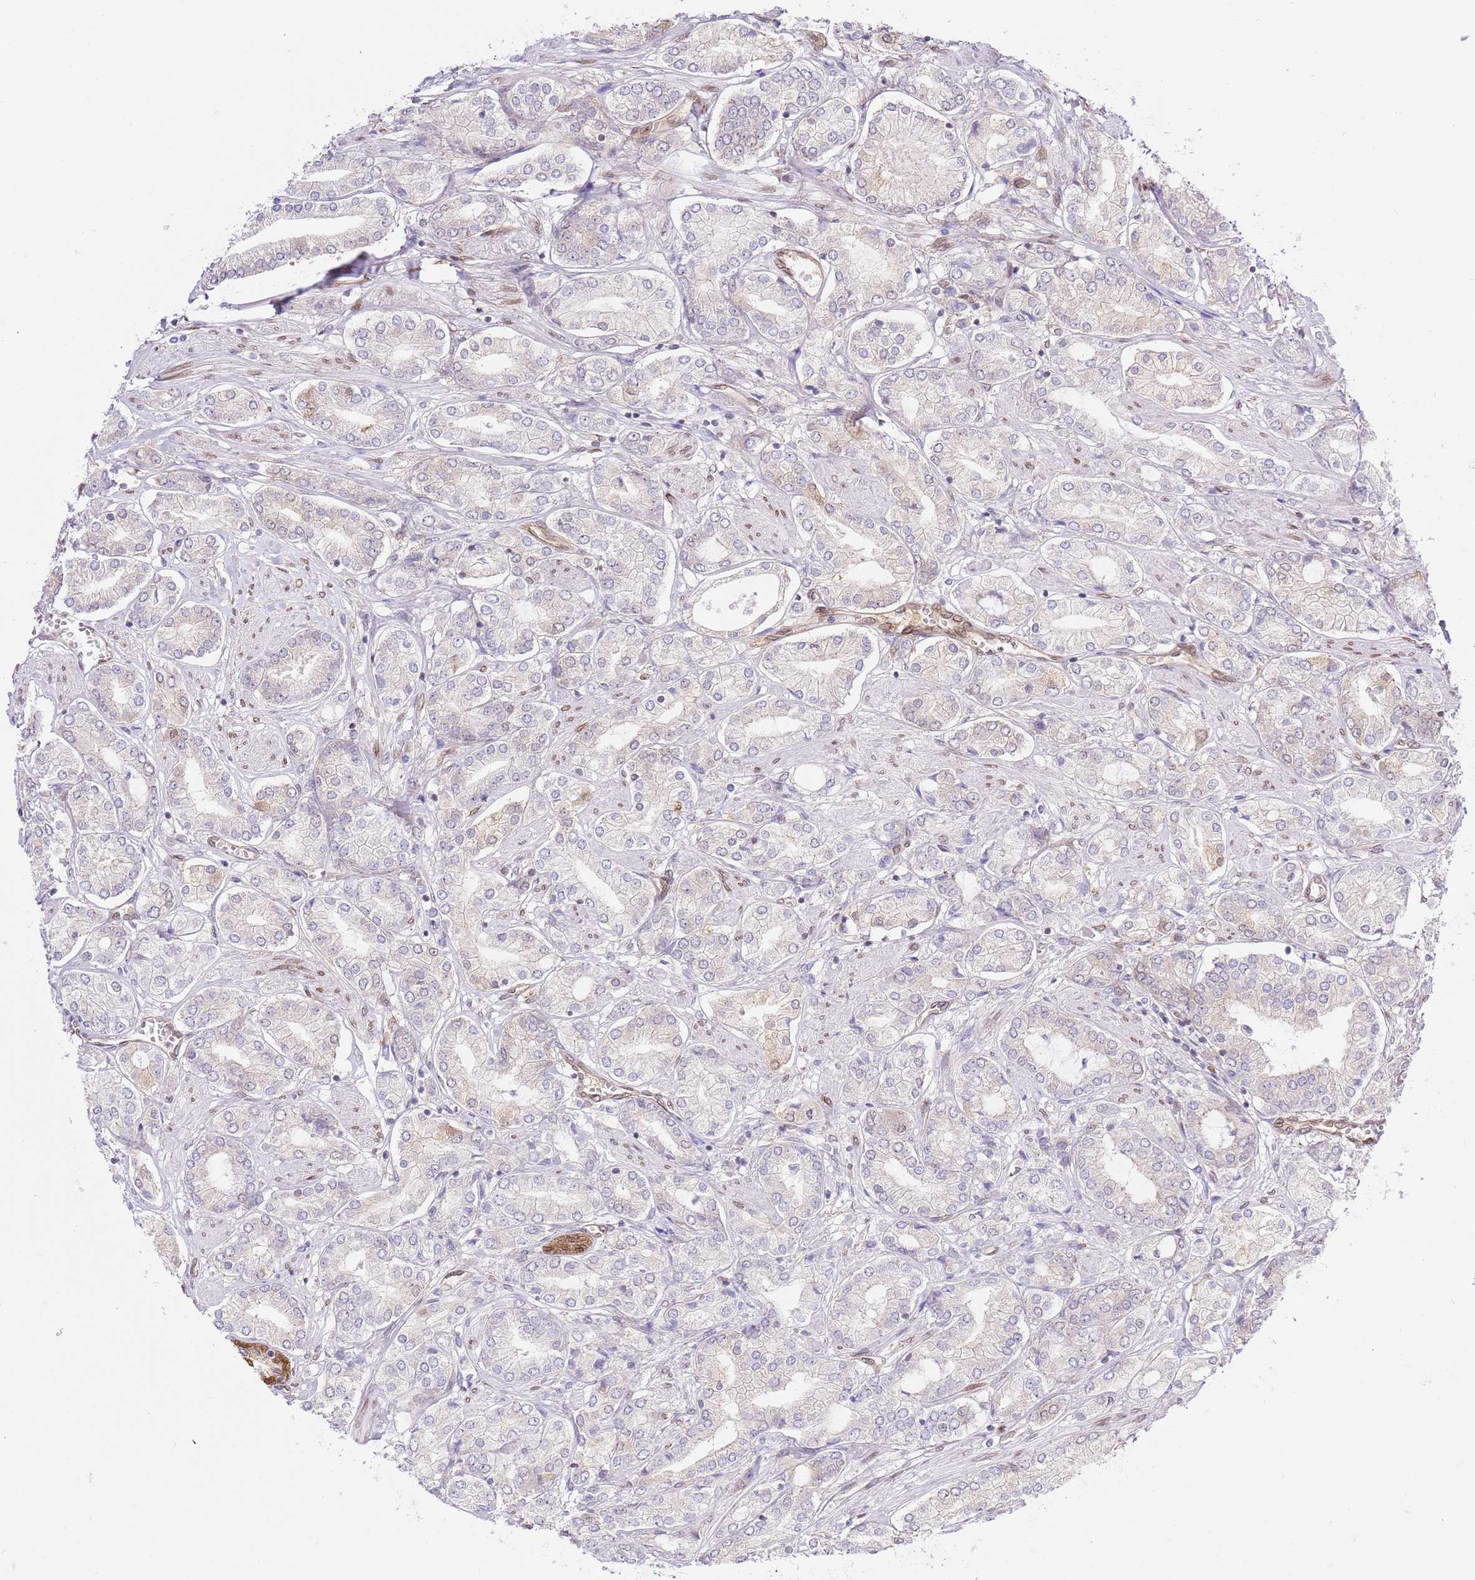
{"staining": {"intensity": "negative", "quantity": "none", "location": "none"}, "tissue": "prostate cancer", "cell_type": "Tumor cells", "image_type": "cancer", "snomed": [{"axis": "morphology", "description": "Adenocarcinoma, High grade"}, {"axis": "topography", "description": "Prostate and seminal vesicle, NOS"}], "caption": "DAB (3,3'-diaminobenzidine) immunohistochemical staining of prostate high-grade adenocarcinoma exhibits no significant expression in tumor cells.", "gene": "TRIM37", "patient": {"sex": "male", "age": 64}}